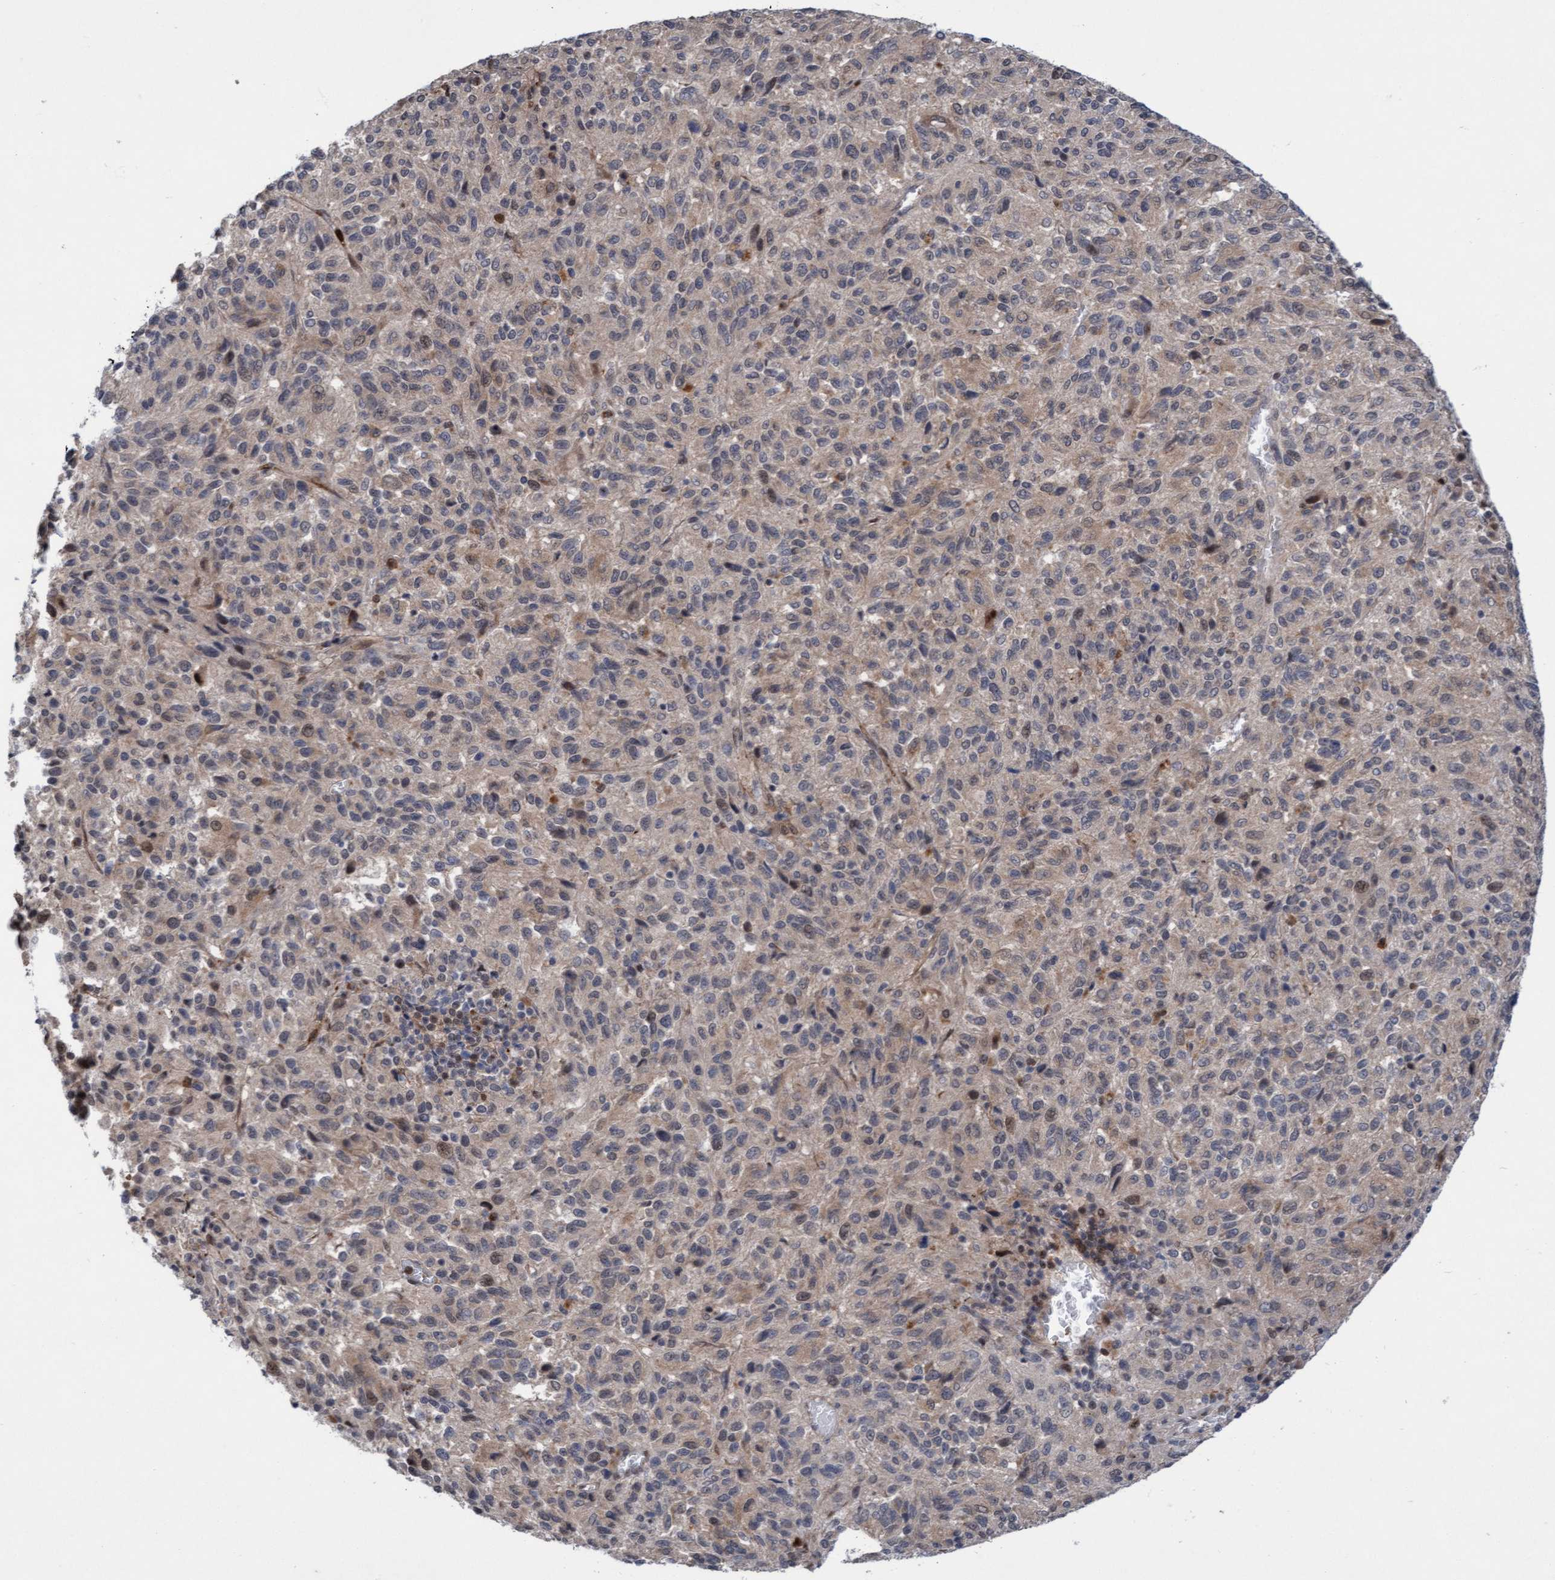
{"staining": {"intensity": "weak", "quantity": "25%-75%", "location": "cytoplasmic/membranous"}, "tissue": "melanoma", "cell_type": "Tumor cells", "image_type": "cancer", "snomed": [{"axis": "morphology", "description": "Malignant melanoma, Metastatic site"}, {"axis": "topography", "description": "Lung"}], "caption": "Immunohistochemical staining of human malignant melanoma (metastatic site) displays weak cytoplasmic/membranous protein positivity in about 25%-75% of tumor cells.", "gene": "RAP1GAP2", "patient": {"sex": "male", "age": 64}}